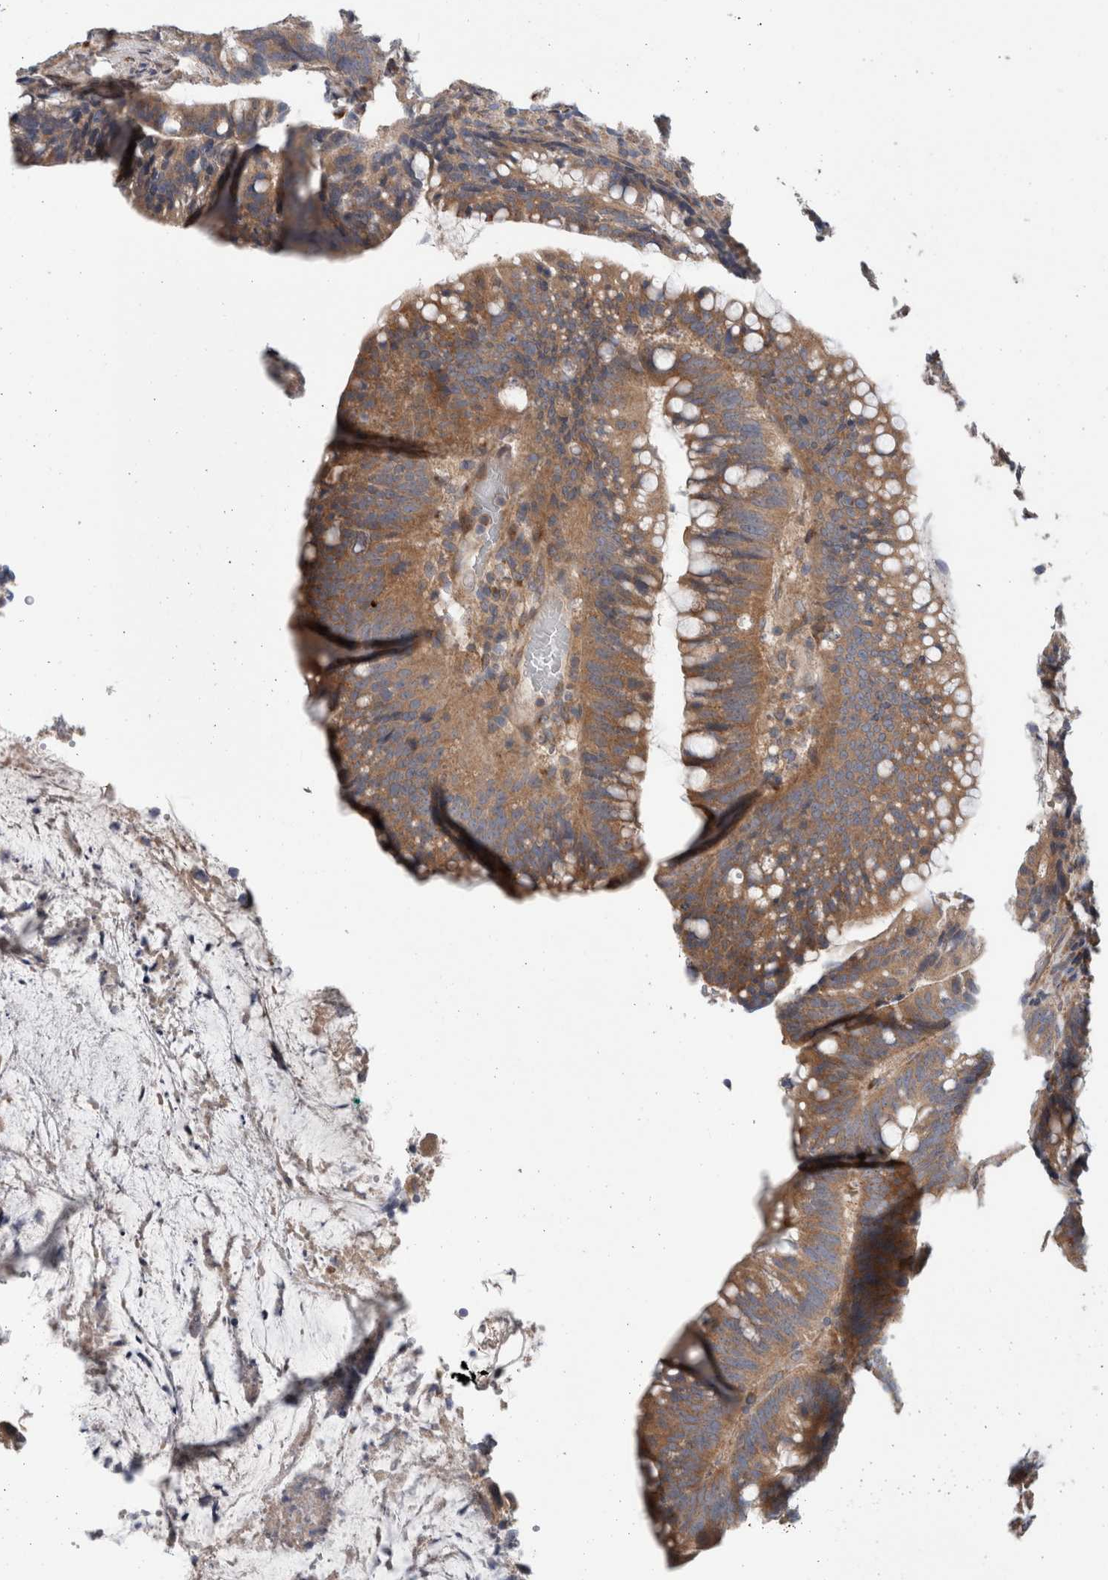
{"staining": {"intensity": "moderate", "quantity": ">75%", "location": "cytoplasmic/membranous"}, "tissue": "colorectal cancer", "cell_type": "Tumor cells", "image_type": "cancer", "snomed": [{"axis": "morphology", "description": "Adenocarcinoma, NOS"}, {"axis": "topography", "description": "Colon"}], "caption": "High-power microscopy captured an immunohistochemistry (IHC) micrograph of adenocarcinoma (colorectal), revealing moderate cytoplasmic/membranous positivity in about >75% of tumor cells.", "gene": "TRIM5", "patient": {"sex": "female", "age": 66}}